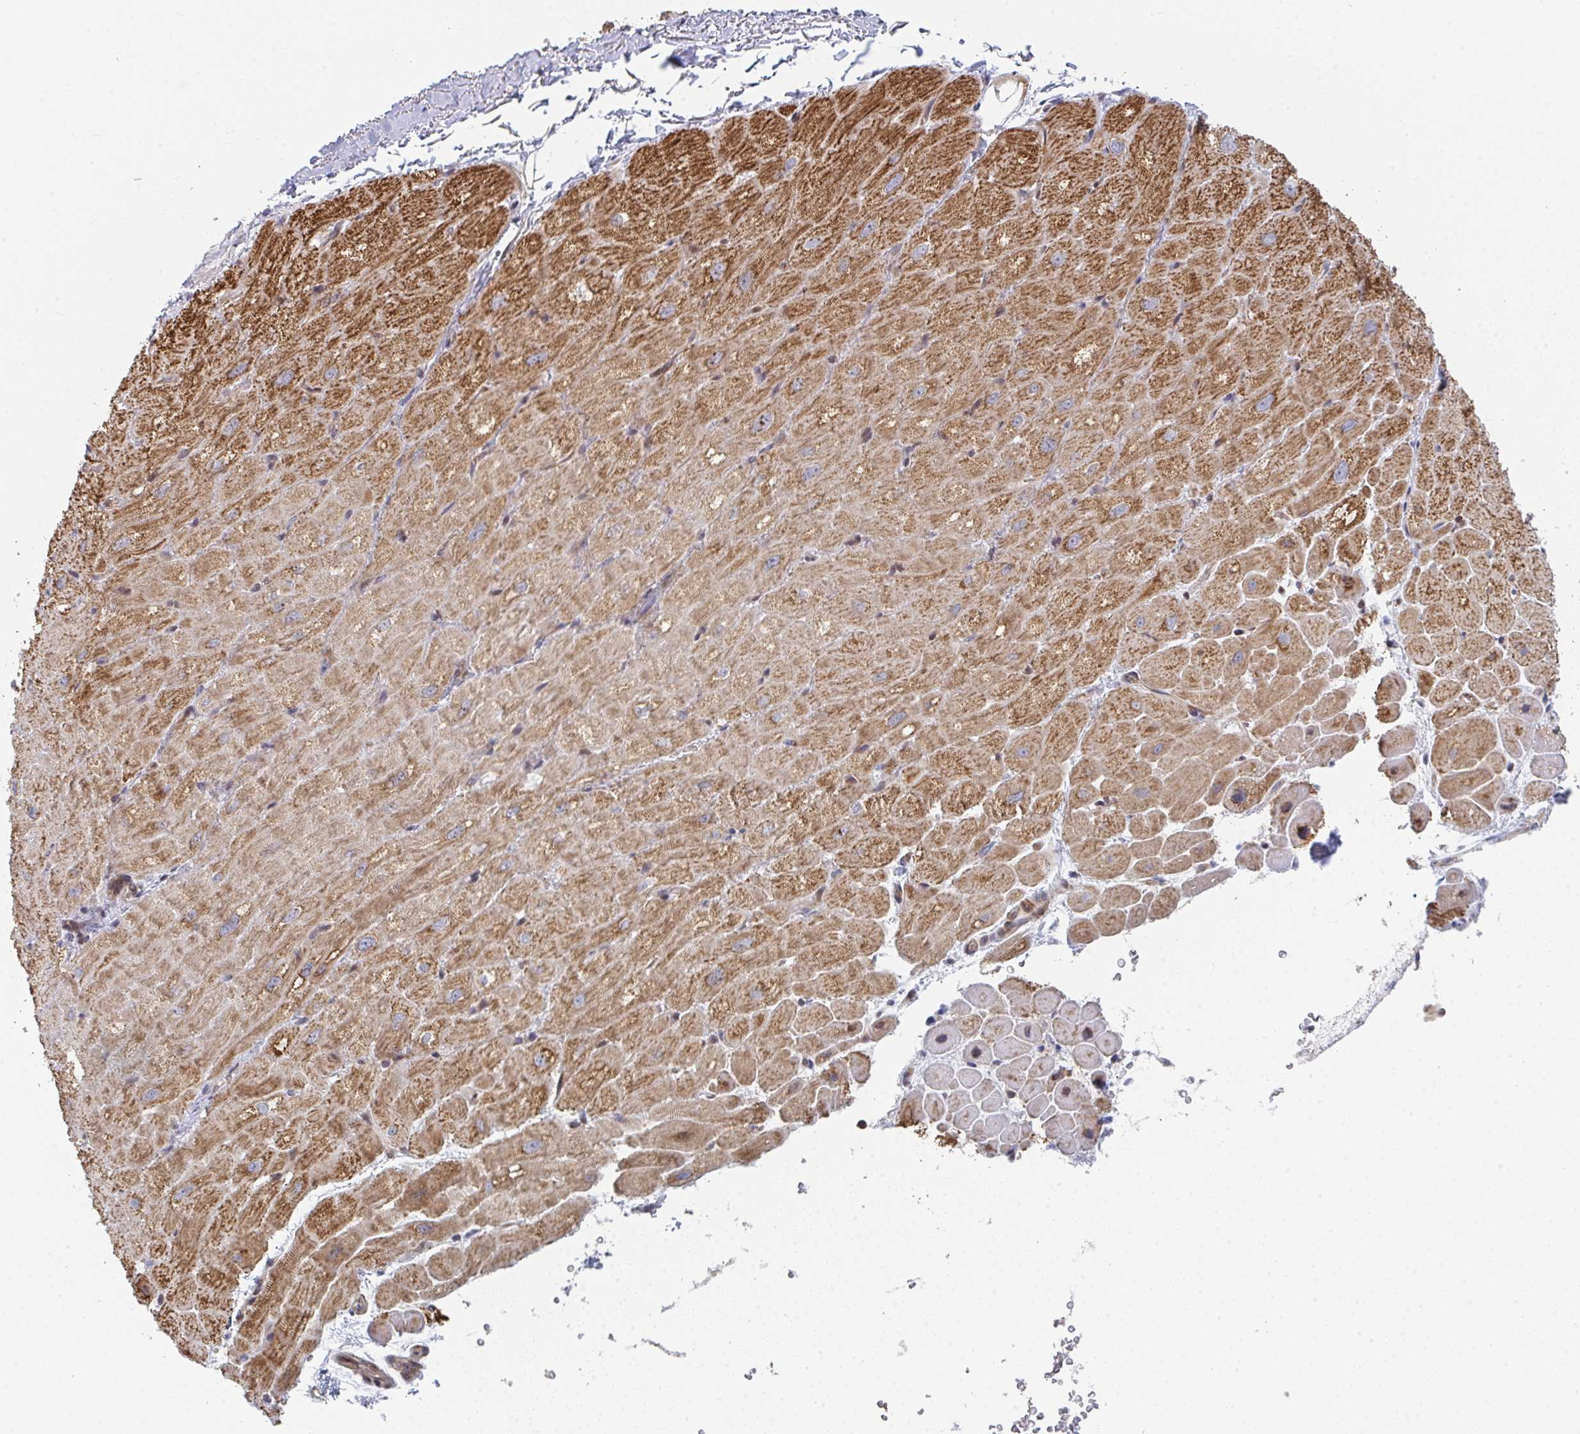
{"staining": {"intensity": "strong", "quantity": ">75%", "location": "cytoplasmic/membranous"}, "tissue": "heart muscle", "cell_type": "Cardiomyocytes", "image_type": "normal", "snomed": [{"axis": "morphology", "description": "Normal tissue, NOS"}, {"axis": "topography", "description": "Heart"}], "caption": "High-power microscopy captured an immunohistochemistry (IHC) micrograph of benign heart muscle, revealing strong cytoplasmic/membranous staining in approximately >75% of cardiomyocytes.", "gene": "PRKCH", "patient": {"sex": "male", "age": 62}}